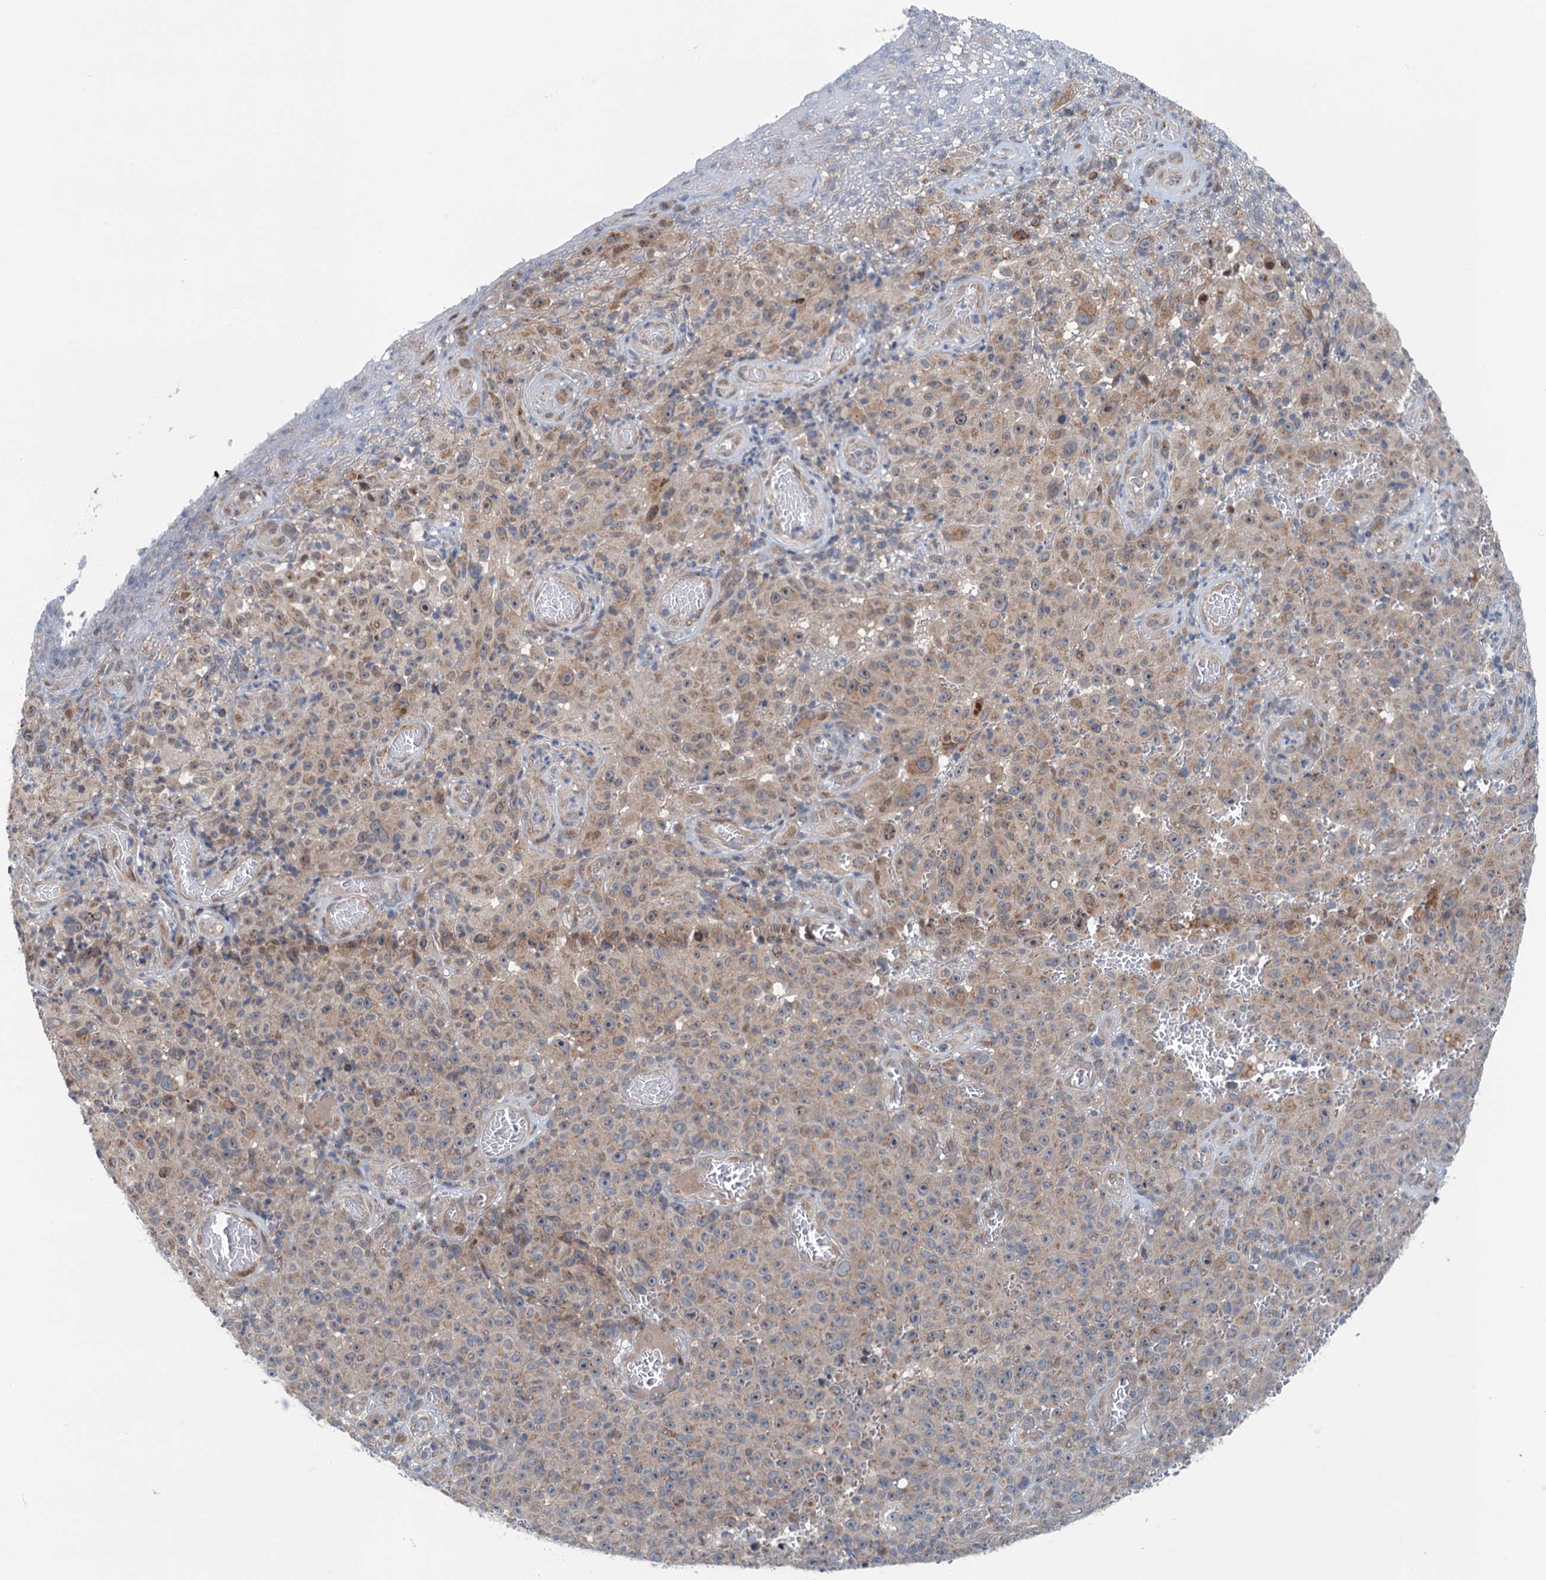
{"staining": {"intensity": "weak", "quantity": "25%-75%", "location": "cytoplasmic/membranous,nuclear"}, "tissue": "melanoma", "cell_type": "Tumor cells", "image_type": "cancer", "snomed": [{"axis": "morphology", "description": "Malignant melanoma, NOS"}, {"axis": "topography", "description": "Skin"}], "caption": "Protein expression by immunohistochemistry (IHC) shows weak cytoplasmic/membranous and nuclear expression in approximately 25%-75% of tumor cells in melanoma. (brown staining indicates protein expression, while blue staining denotes nuclei).", "gene": "DYNC2I2", "patient": {"sex": "female", "age": 82}}